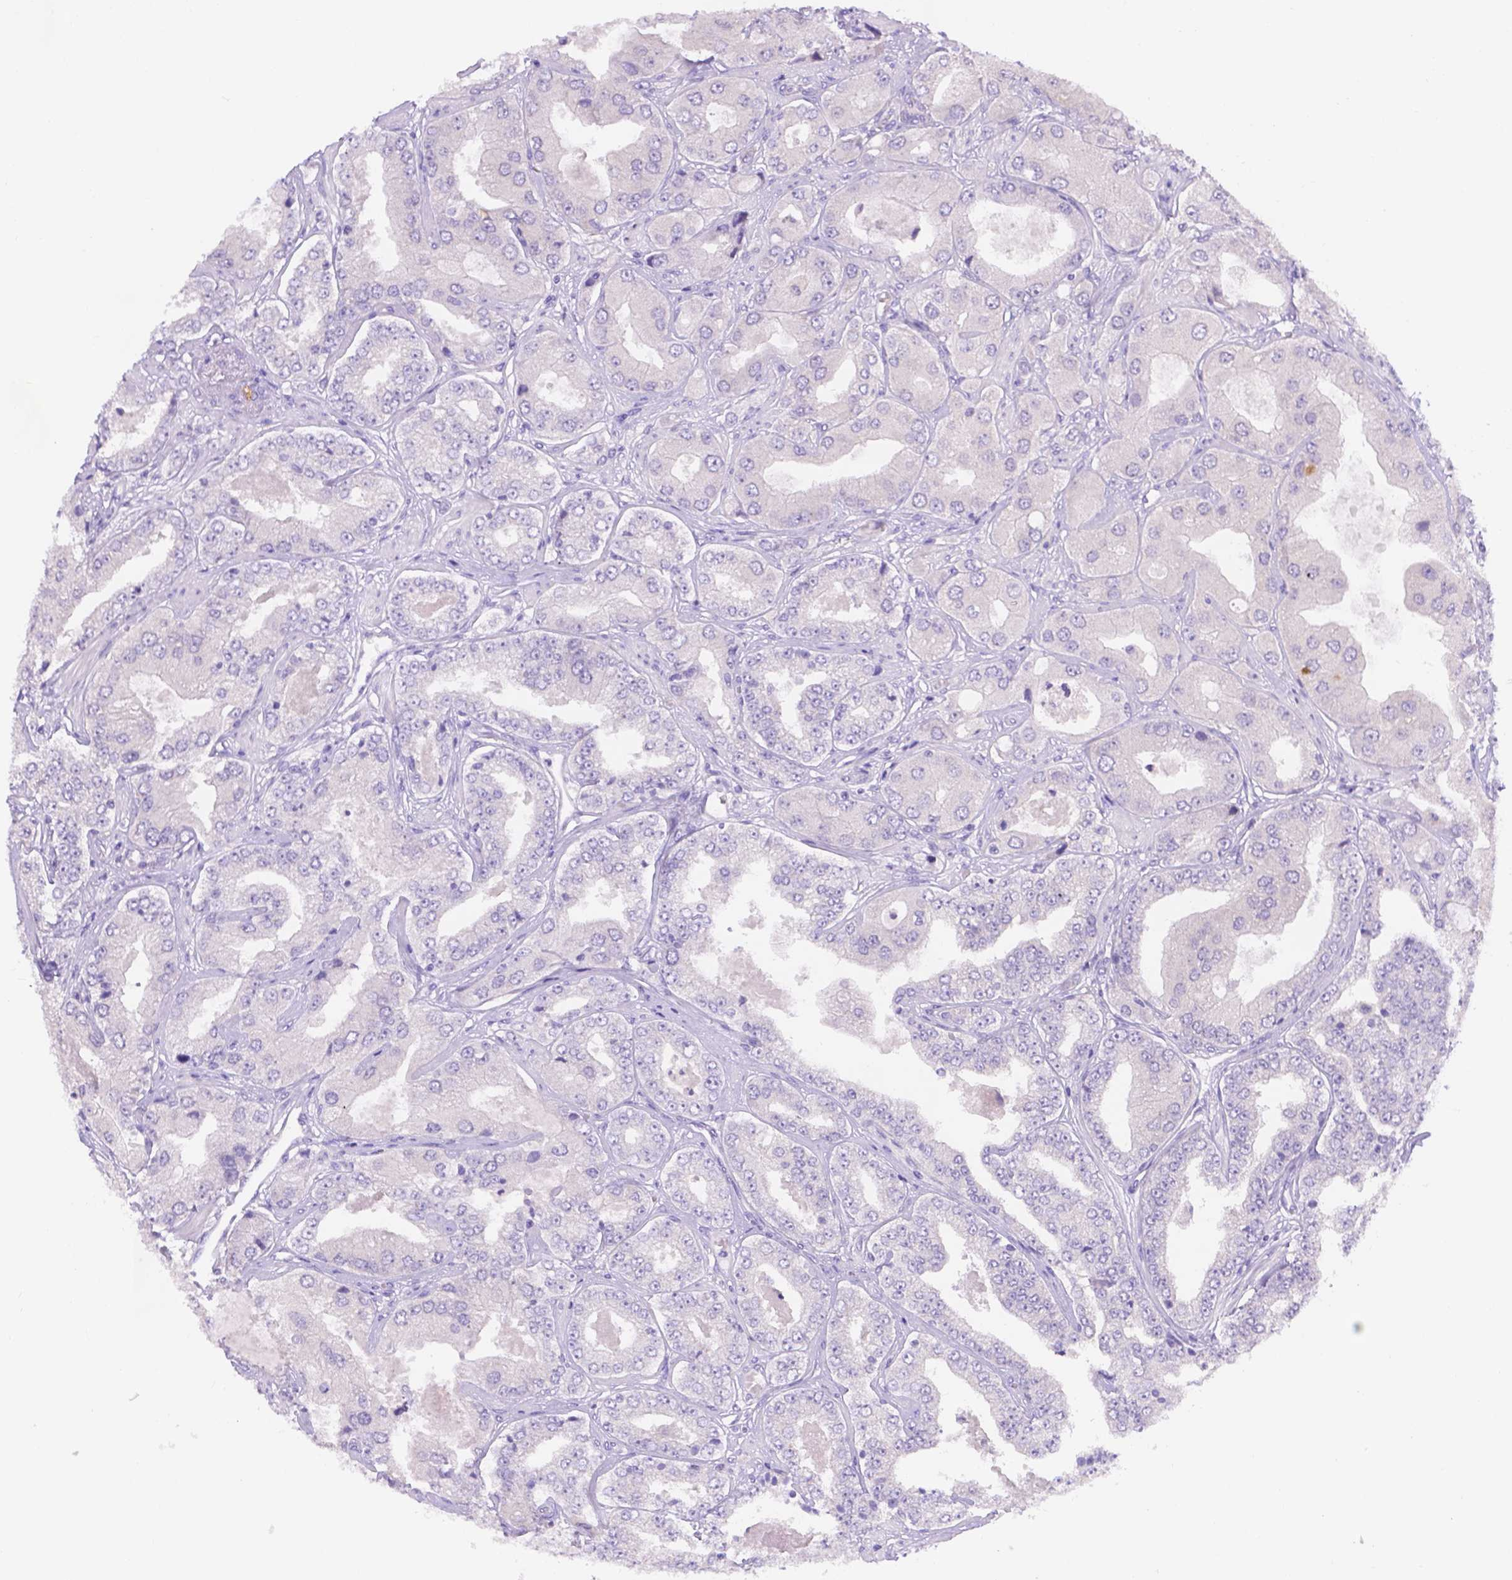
{"staining": {"intensity": "negative", "quantity": "none", "location": "none"}, "tissue": "prostate cancer", "cell_type": "Tumor cells", "image_type": "cancer", "snomed": [{"axis": "morphology", "description": "Adenocarcinoma, Low grade"}, {"axis": "topography", "description": "Prostate"}], "caption": "Immunohistochemical staining of prostate cancer shows no significant staining in tumor cells. The staining was performed using DAB to visualize the protein expression in brown, while the nuclei were stained in blue with hematoxylin (Magnification: 20x).", "gene": "CD96", "patient": {"sex": "male", "age": 60}}